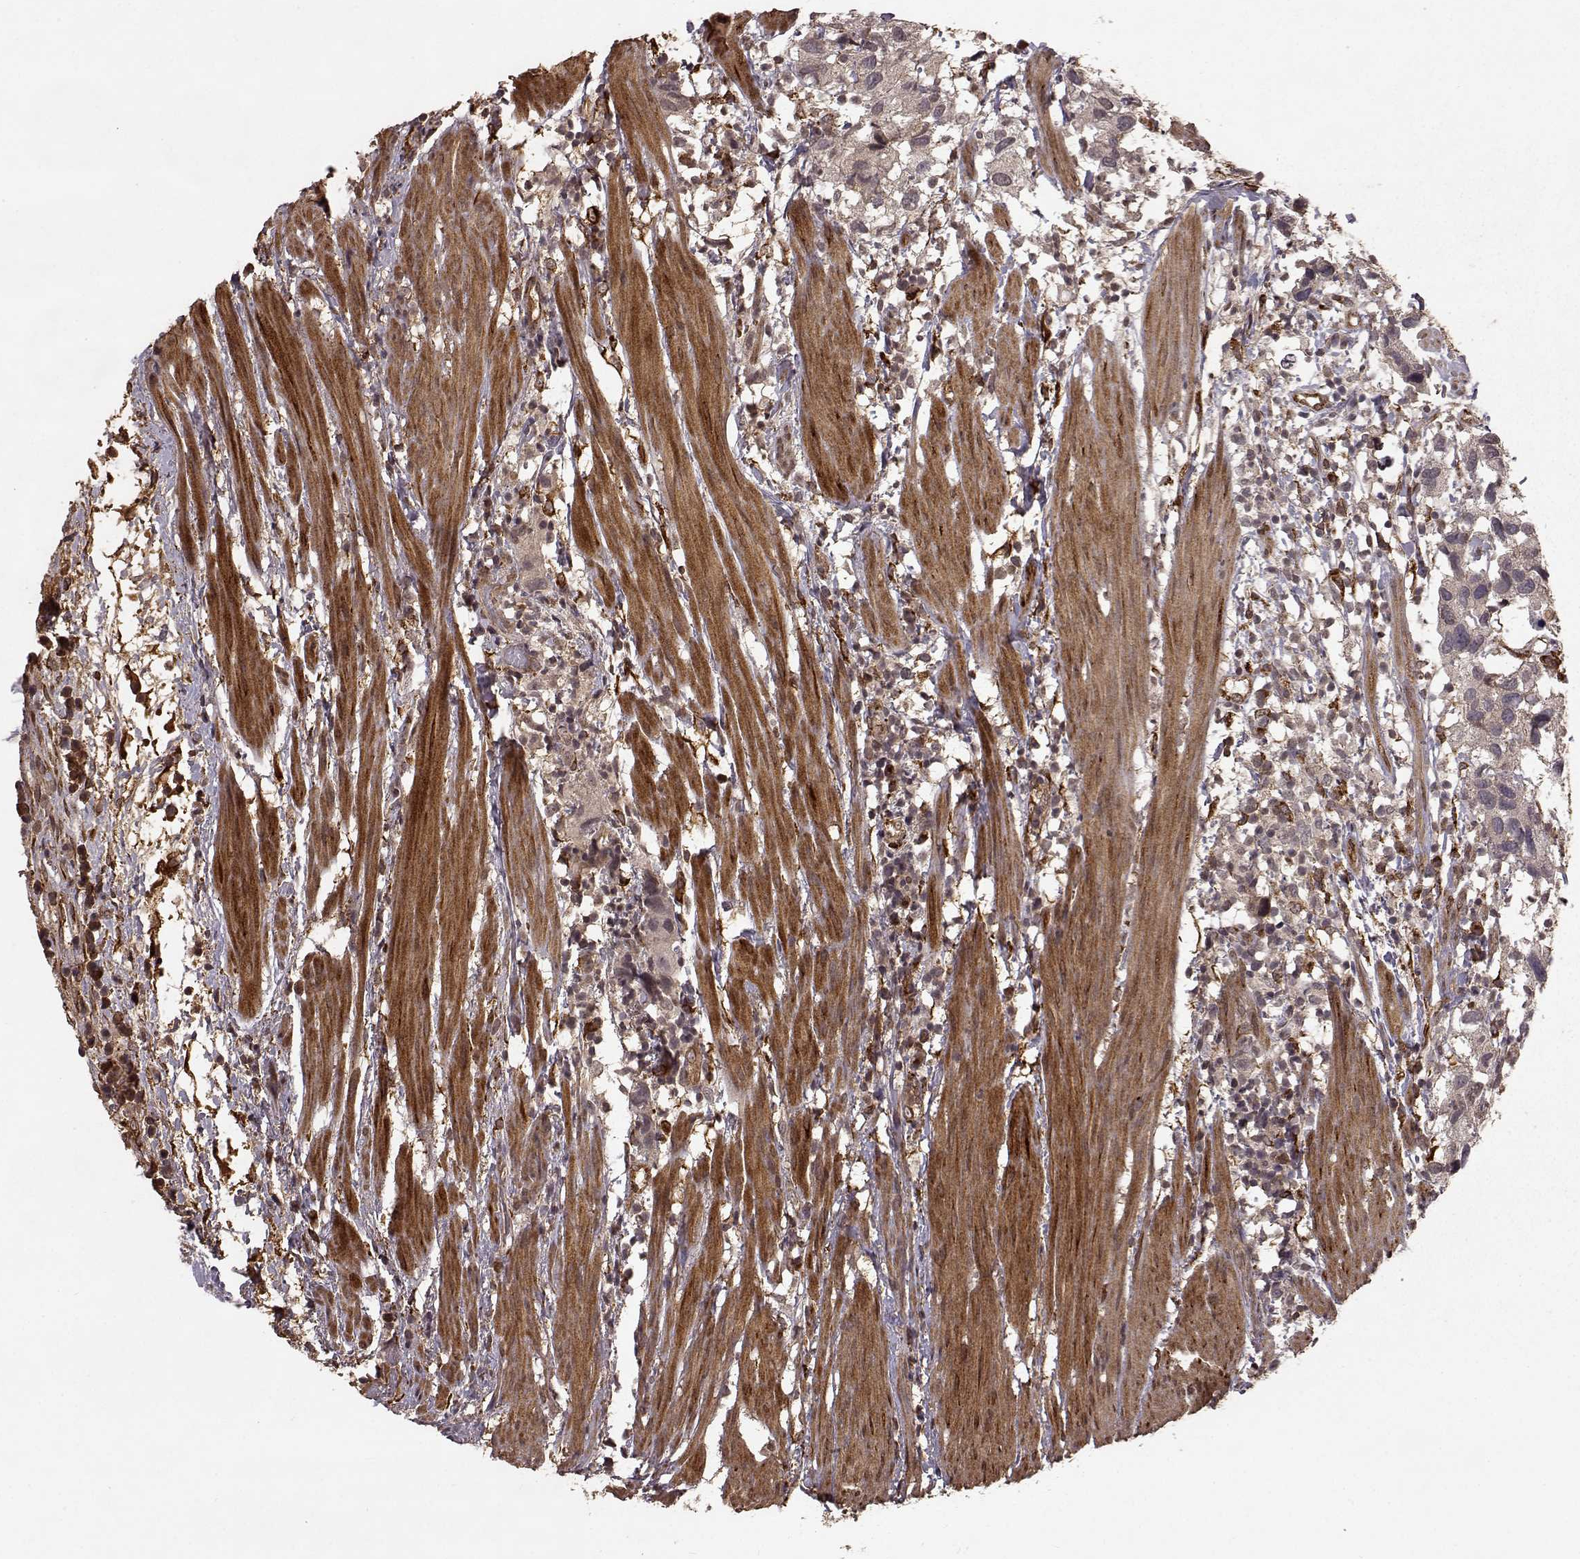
{"staining": {"intensity": "weak", "quantity": "<25%", "location": "cytoplasmic/membranous"}, "tissue": "urothelial cancer", "cell_type": "Tumor cells", "image_type": "cancer", "snomed": [{"axis": "morphology", "description": "Urothelial carcinoma, High grade"}, {"axis": "topography", "description": "Urinary bladder"}], "caption": "Tumor cells are negative for brown protein staining in urothelial cancer. (Stains: DAB immunohistochemistry with hematoxylin counter stain, Microscopy: brightfield microscopy at high magnification).", "gene": "FSTL1", "patient": {"sex": "male", "age": 79}}